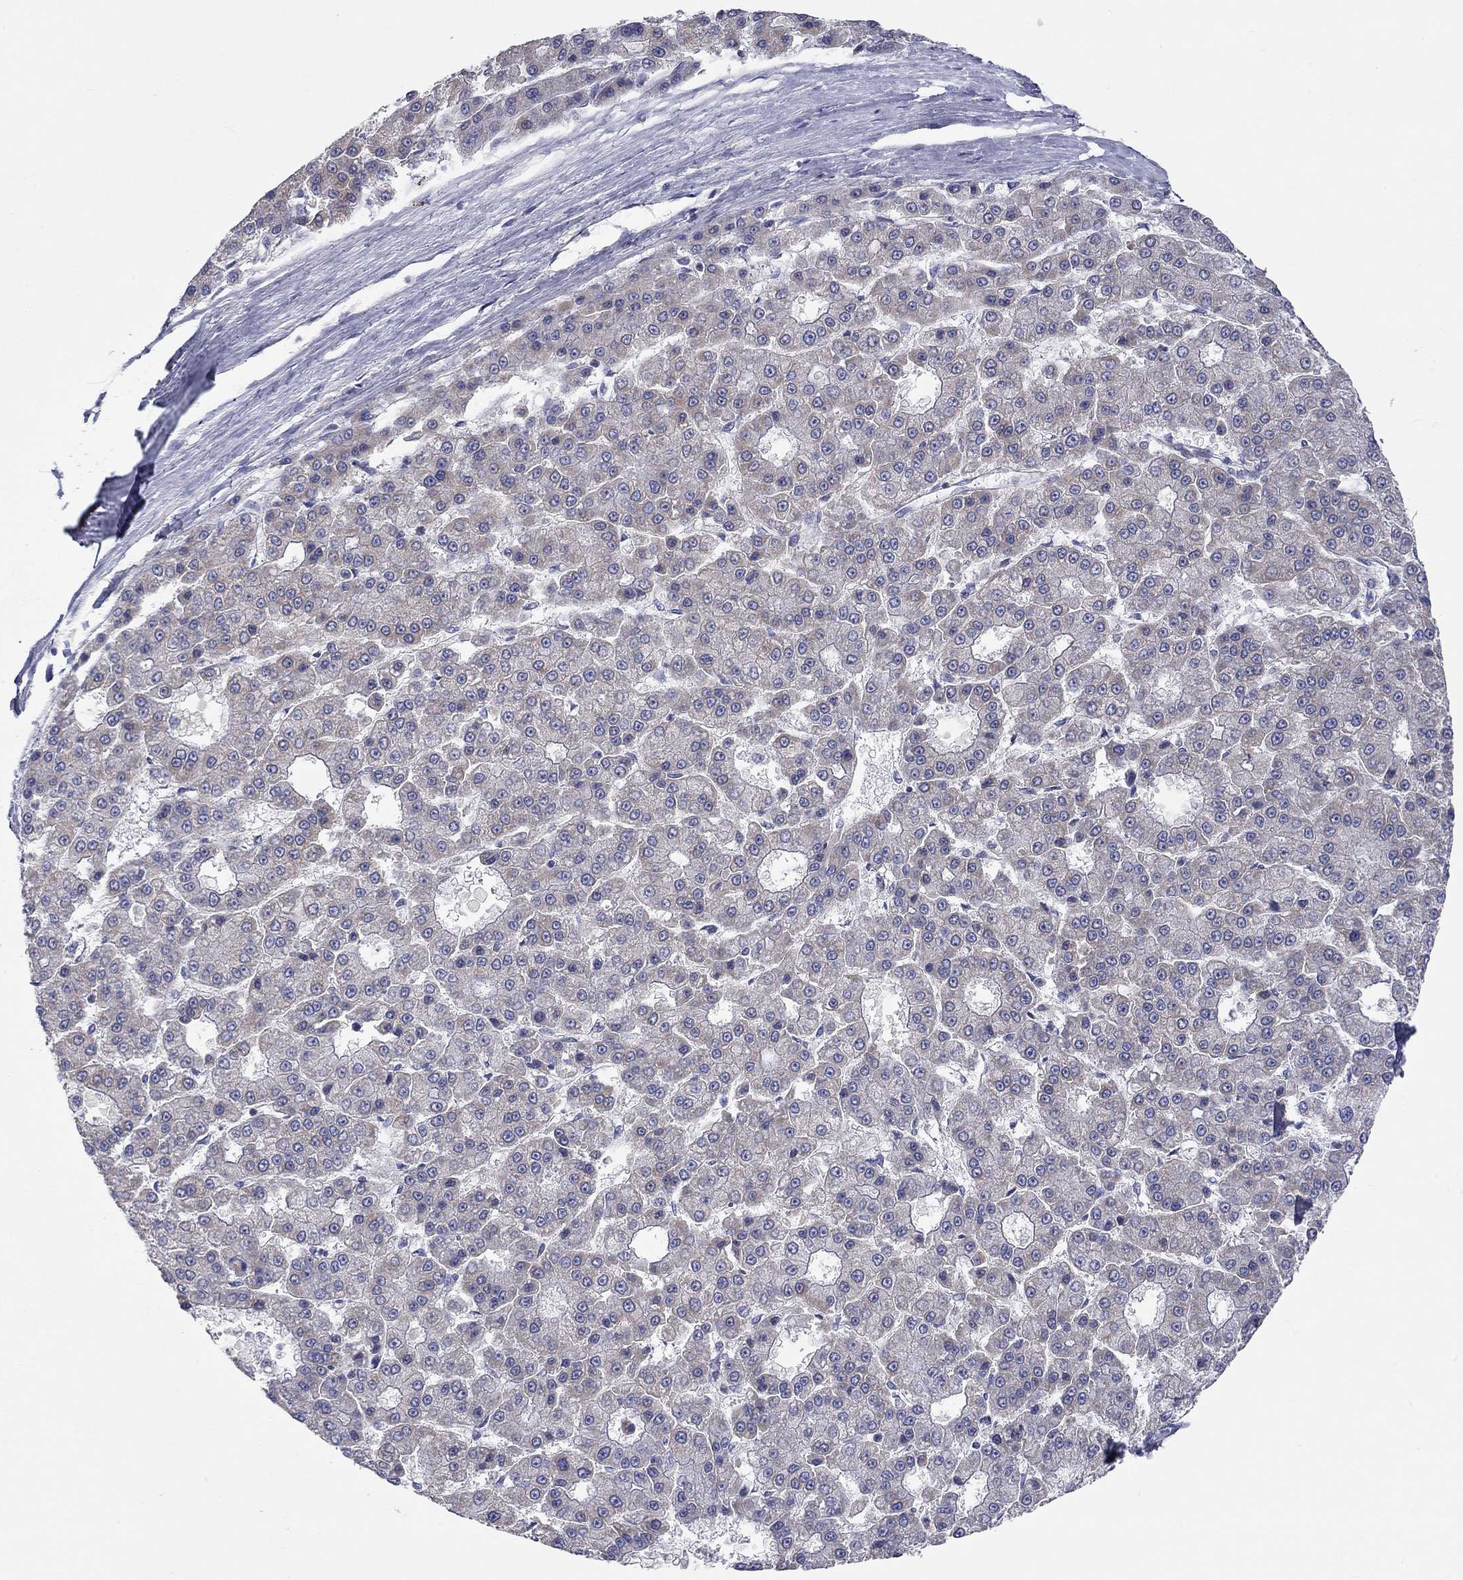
{"staining": {"intensity": "moderate", "quantity": "<25%", "location": "cytoplasmic/membranous"}, "tissue": "liver cancer", "cell_type": "Tumor cells", "image_type": "cancer", "snomed": [{"axis": "morphology", "description": "Carcinoma, Hepatocellular, NOS"}, {"axis": "topography", "description": "Liver"}], "caption": "This micrograph reveals IHC staining of hepatocellular carcinoma (liver), with low moderate cytoplasmic/membranous expression in about <25% of tumor cells.", "gene": "RCAN1", "patient": {"sex": "male", "age": 70}}